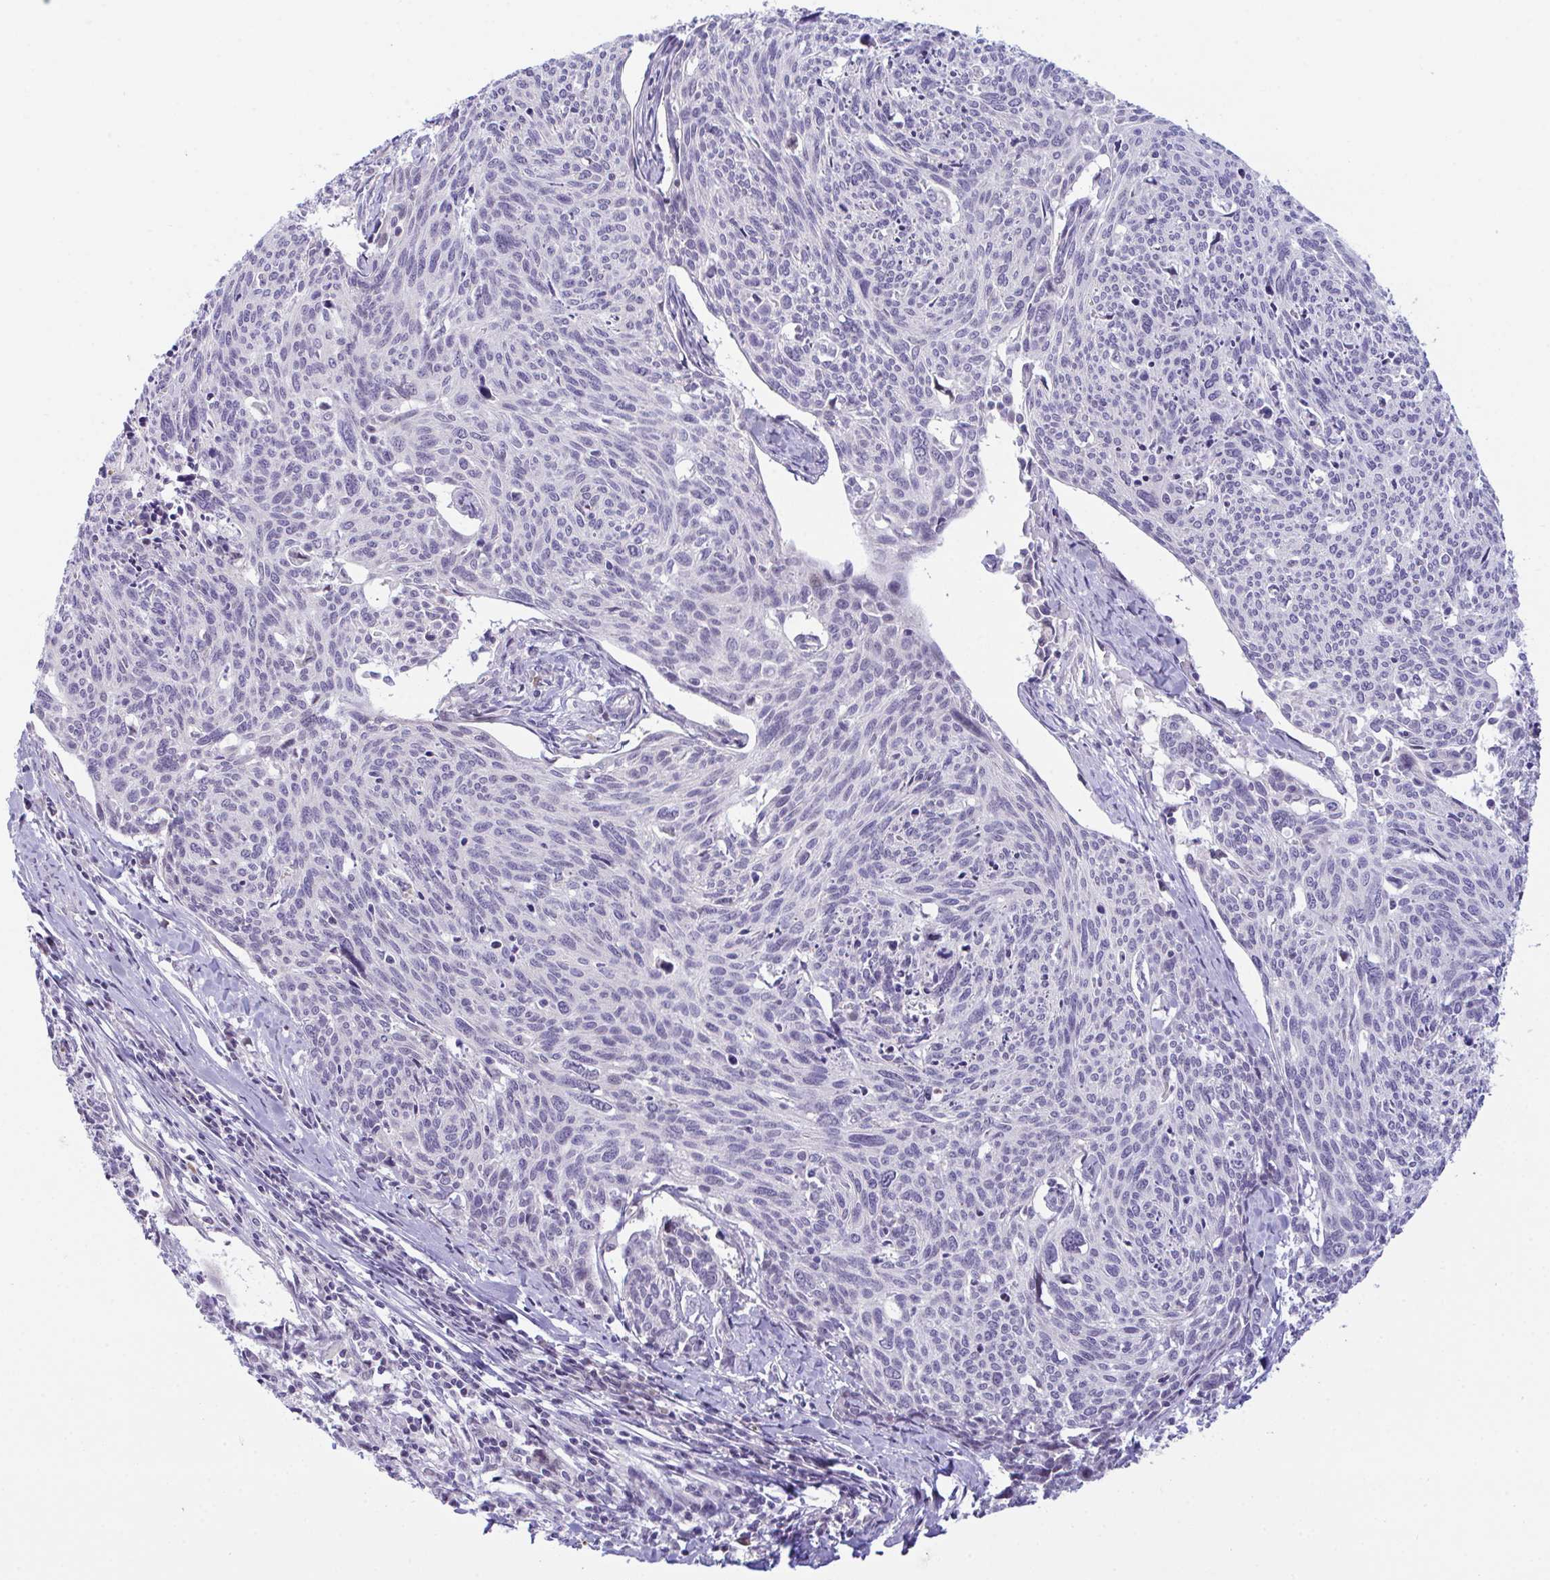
{"staining": {"intensity": "negative", "quantity": "none", "location": "none"}, "tissue": "cervical cancer", "cell_type": "Tumor cells", "image_type": "cancer", "snomed": [{"axis": "morphology", "description": "Squamous cell carcinoma, NOS"}, {"axis": "topography", "description": "Cervix"}], "caption": "Tumor cells are negative for brown protein staining in cervical cancer.", "gene": "USP35", "patient": {"sex": "female", "age": 49}}